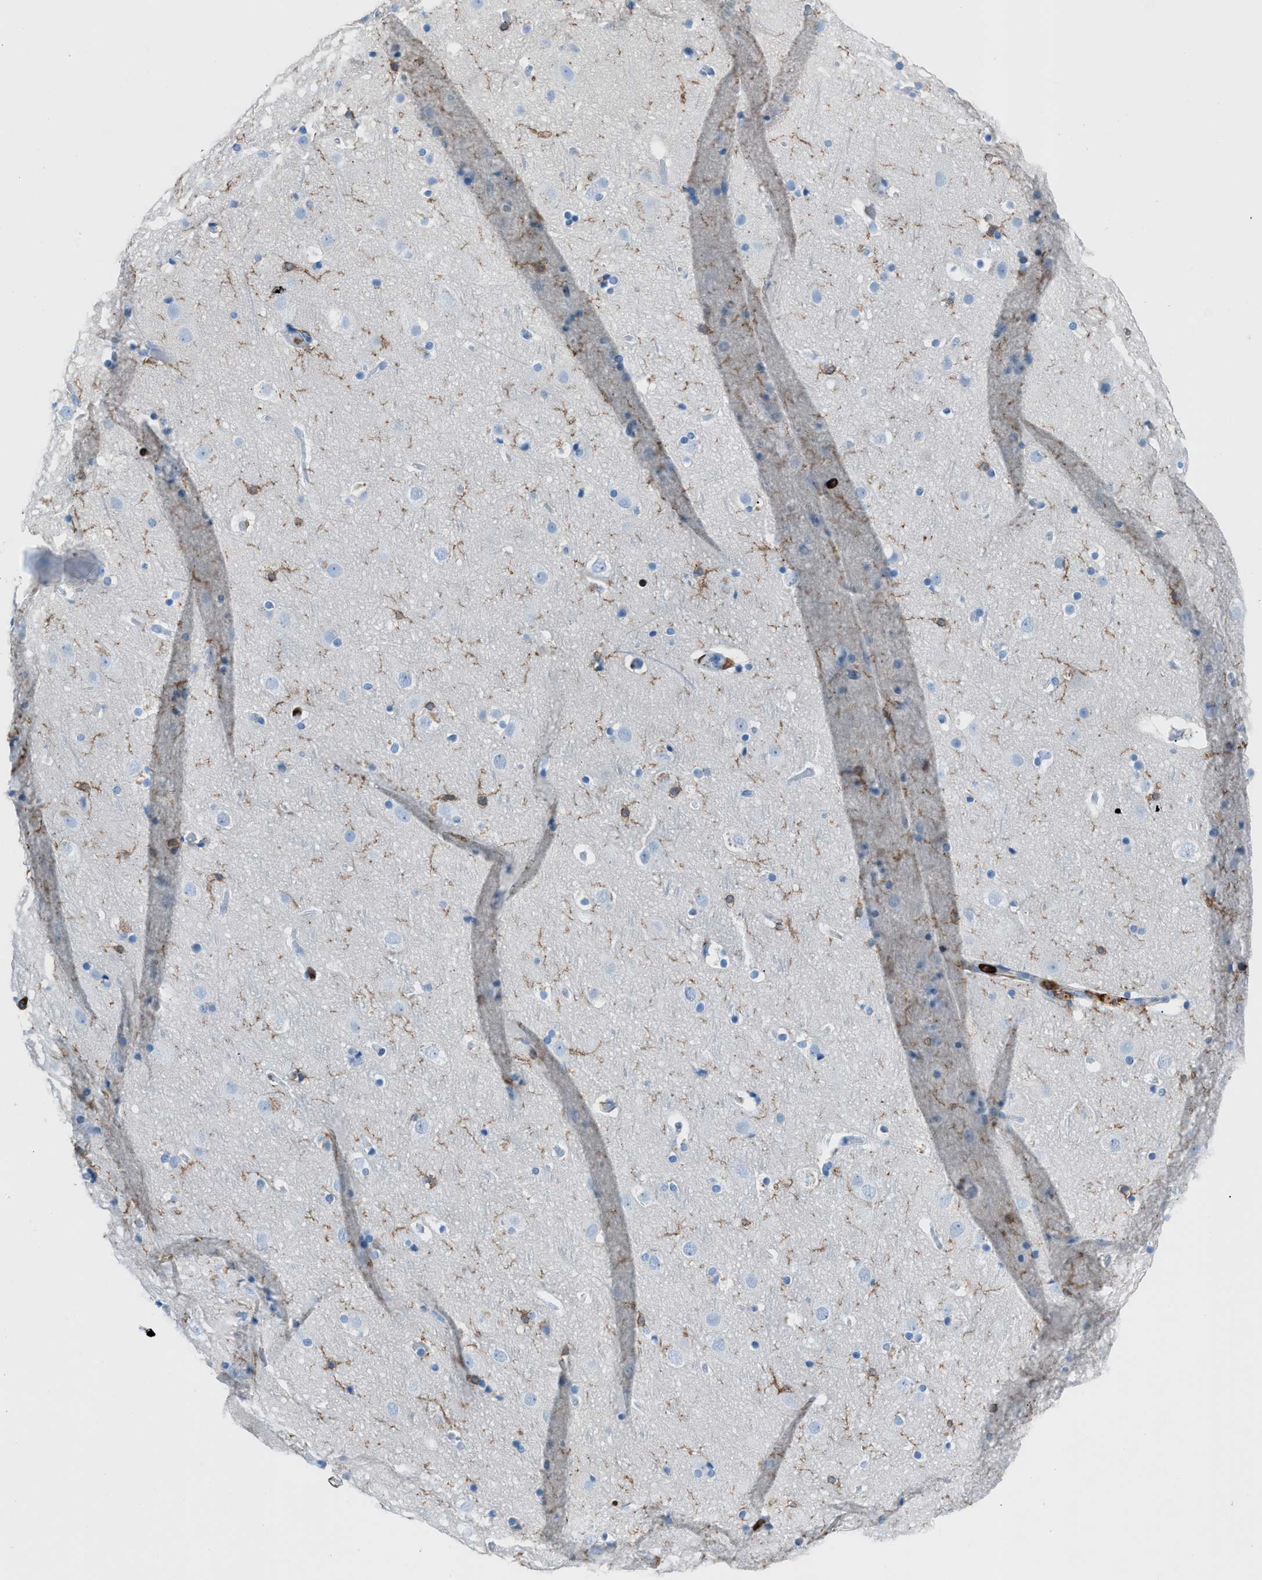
{"staining": {"intensity": "negative", "quantity": "none", "location": "none"}, "tissue": "cerebral cortex", "cell_type": "Endothelial cells", "image_type": "normal", "snomed": [{"axis": "morphology", "description": "Normal tissue, NOS"}, {"axis": "topography", "description": "Cerebral cortex"}], "caption": "The immunohistochemistry micrograph has no significant staining in endothelial cells of cerebral cortex.", "gene": "ITGB2", "patient": {"sex": "male", "age": 57}}